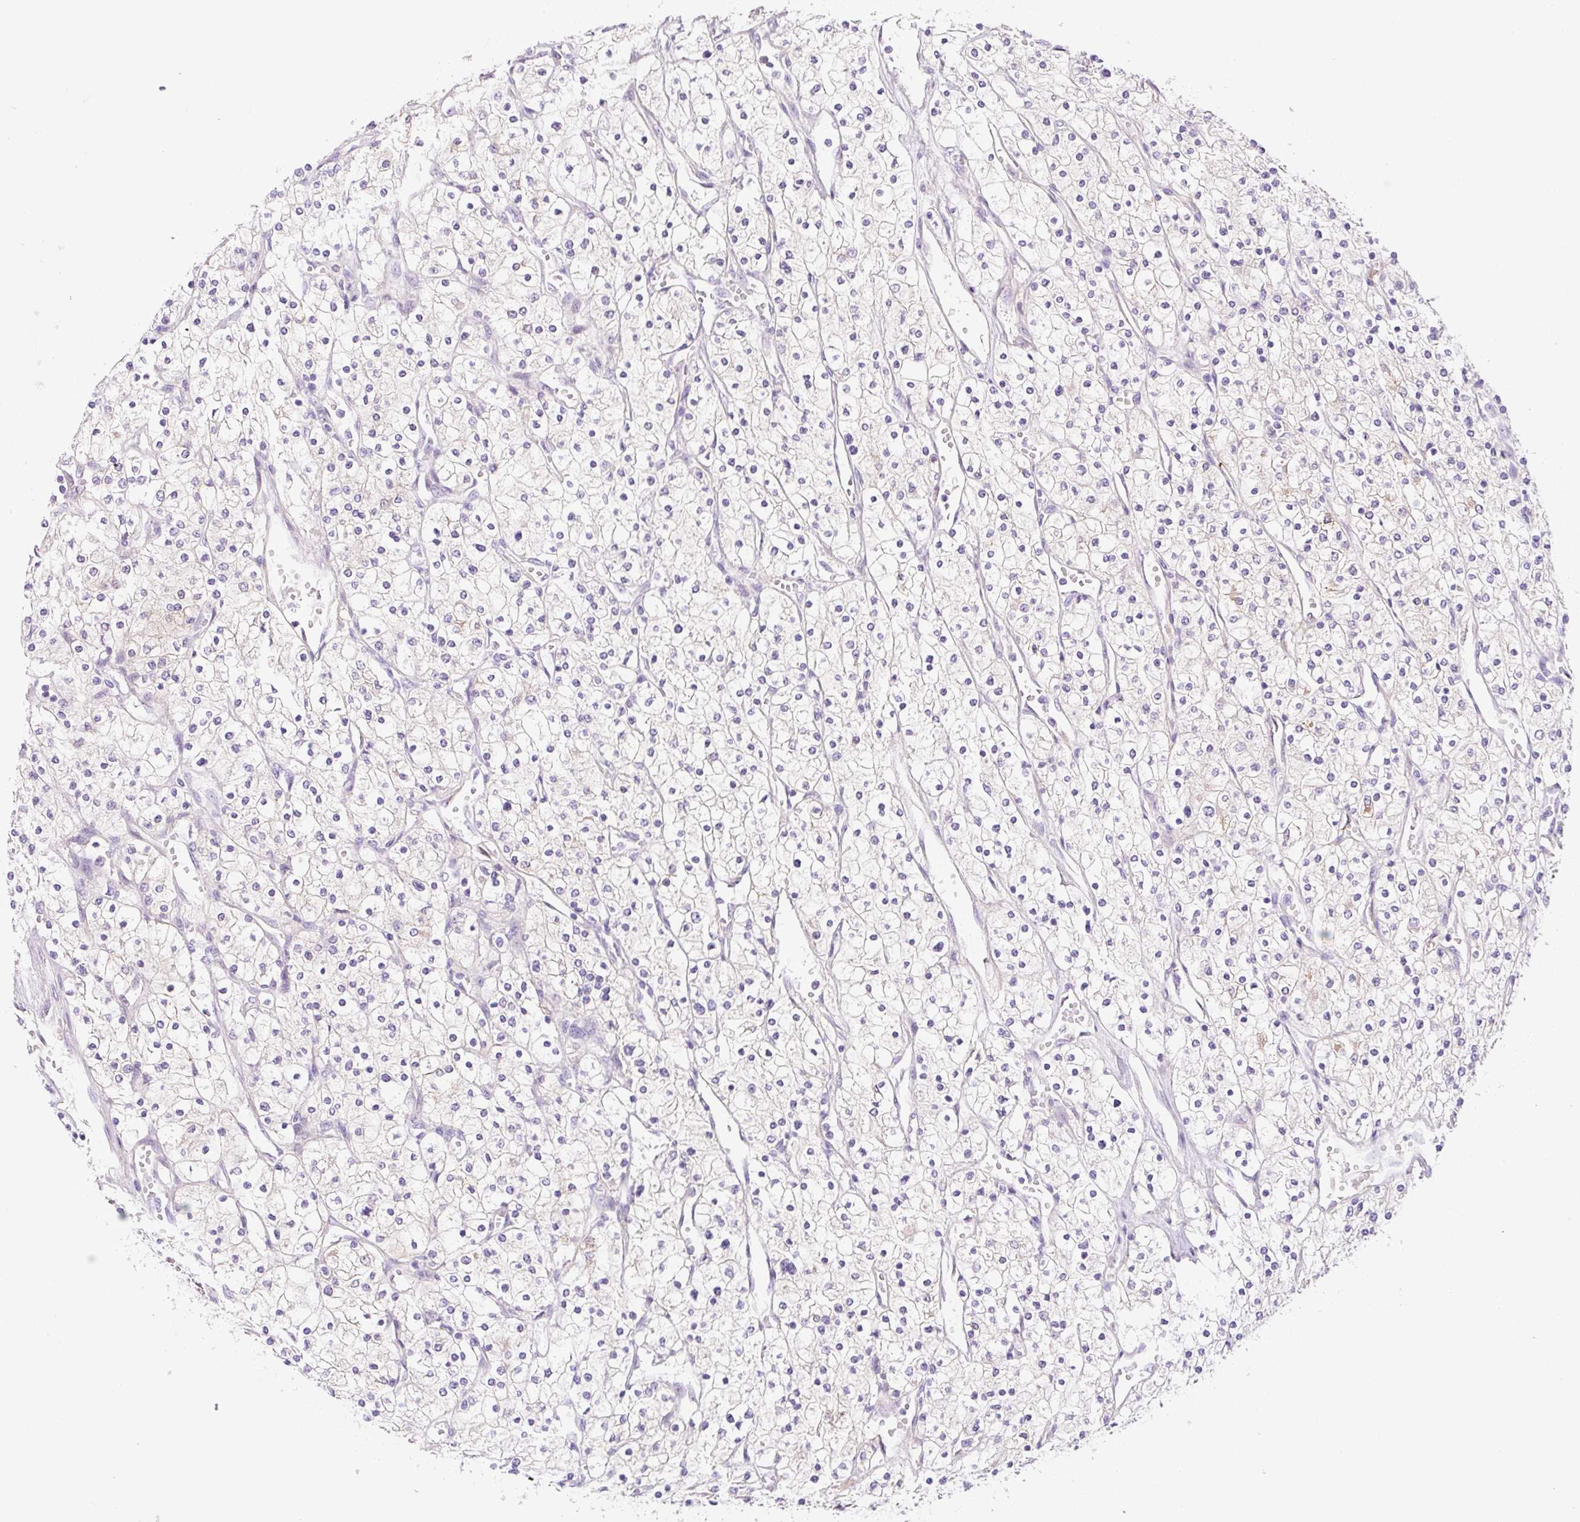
{"staining": {"intensity": "negative", "quantity": "none", "location": "none"}, "tissue": "renal cancer", "cell_type": "Tumor cells", "image_type": "cancer", "snomed": [{"axis": "morphology", "description": "Adenocarcinoma, NOS"}, {"axis": "topography", "description": "Kidney"}], "caption": "The immunohistochemistry (IHC) image has no significant positivity in tumor cells of renal cancer (adenocarcinoma) tissue.", "gene": "NDST3", "patient": {"sex": "male", "age": 80}}